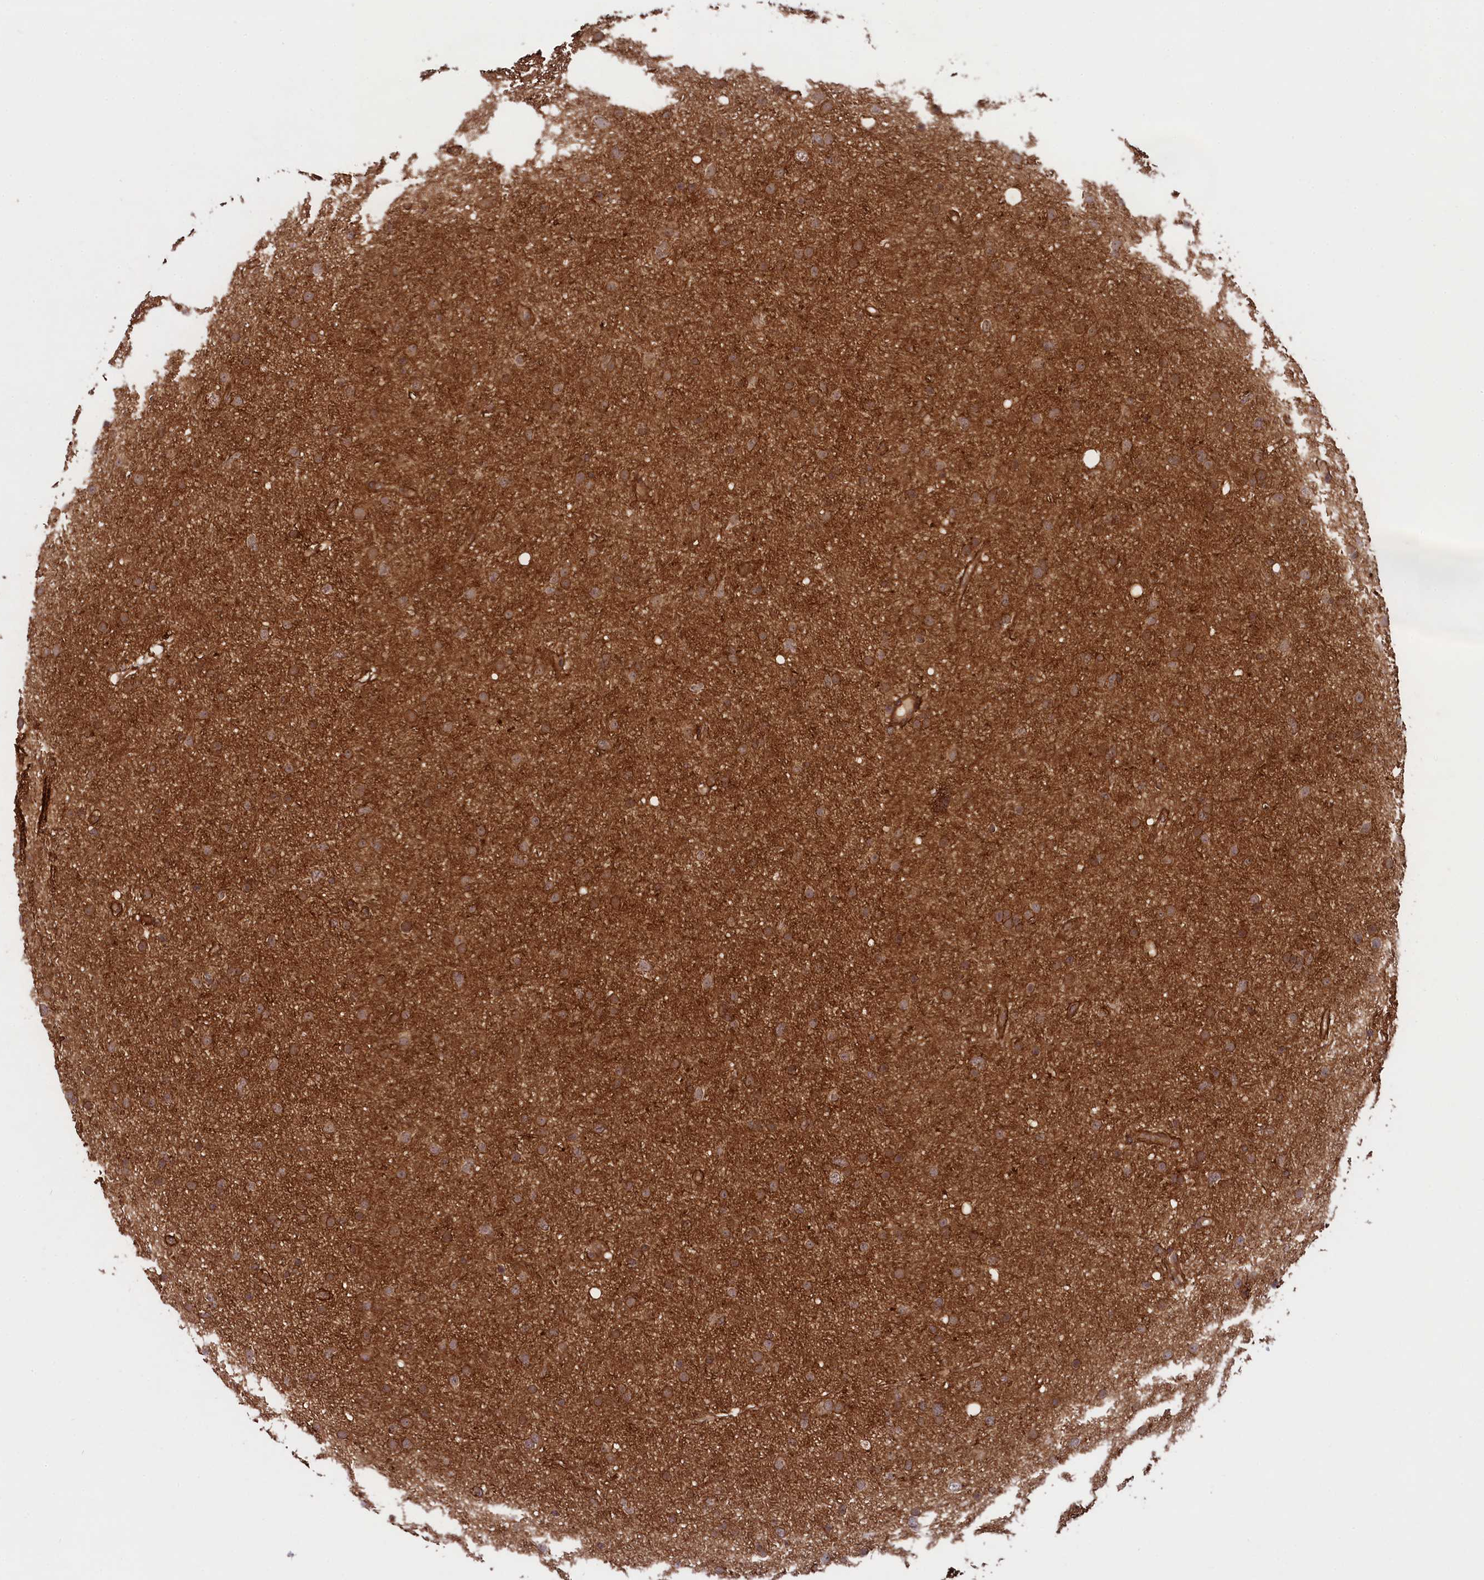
{"staining": {"intensity": "moderate", "quantity": ">75%", "location": "cytoplasmic/membranous"}, "tissue": "glioma", "cell_type": "Tumor cells", "image_type": "cancer", "snomed": [{"axis": "morphology", "description": "Glioma, malignant, Low grade"}, {"axis": "topography", "description": "Cerebral cortex"}], "caption": "A histopathology image showing moderate cytoplasmic/membranous staining in approximately >75% of tumor cells in glioma, as visualized by brown immunohistochemical staining.", "gene": "SVIP", "patient": {"sex": "female", "age": 39}}